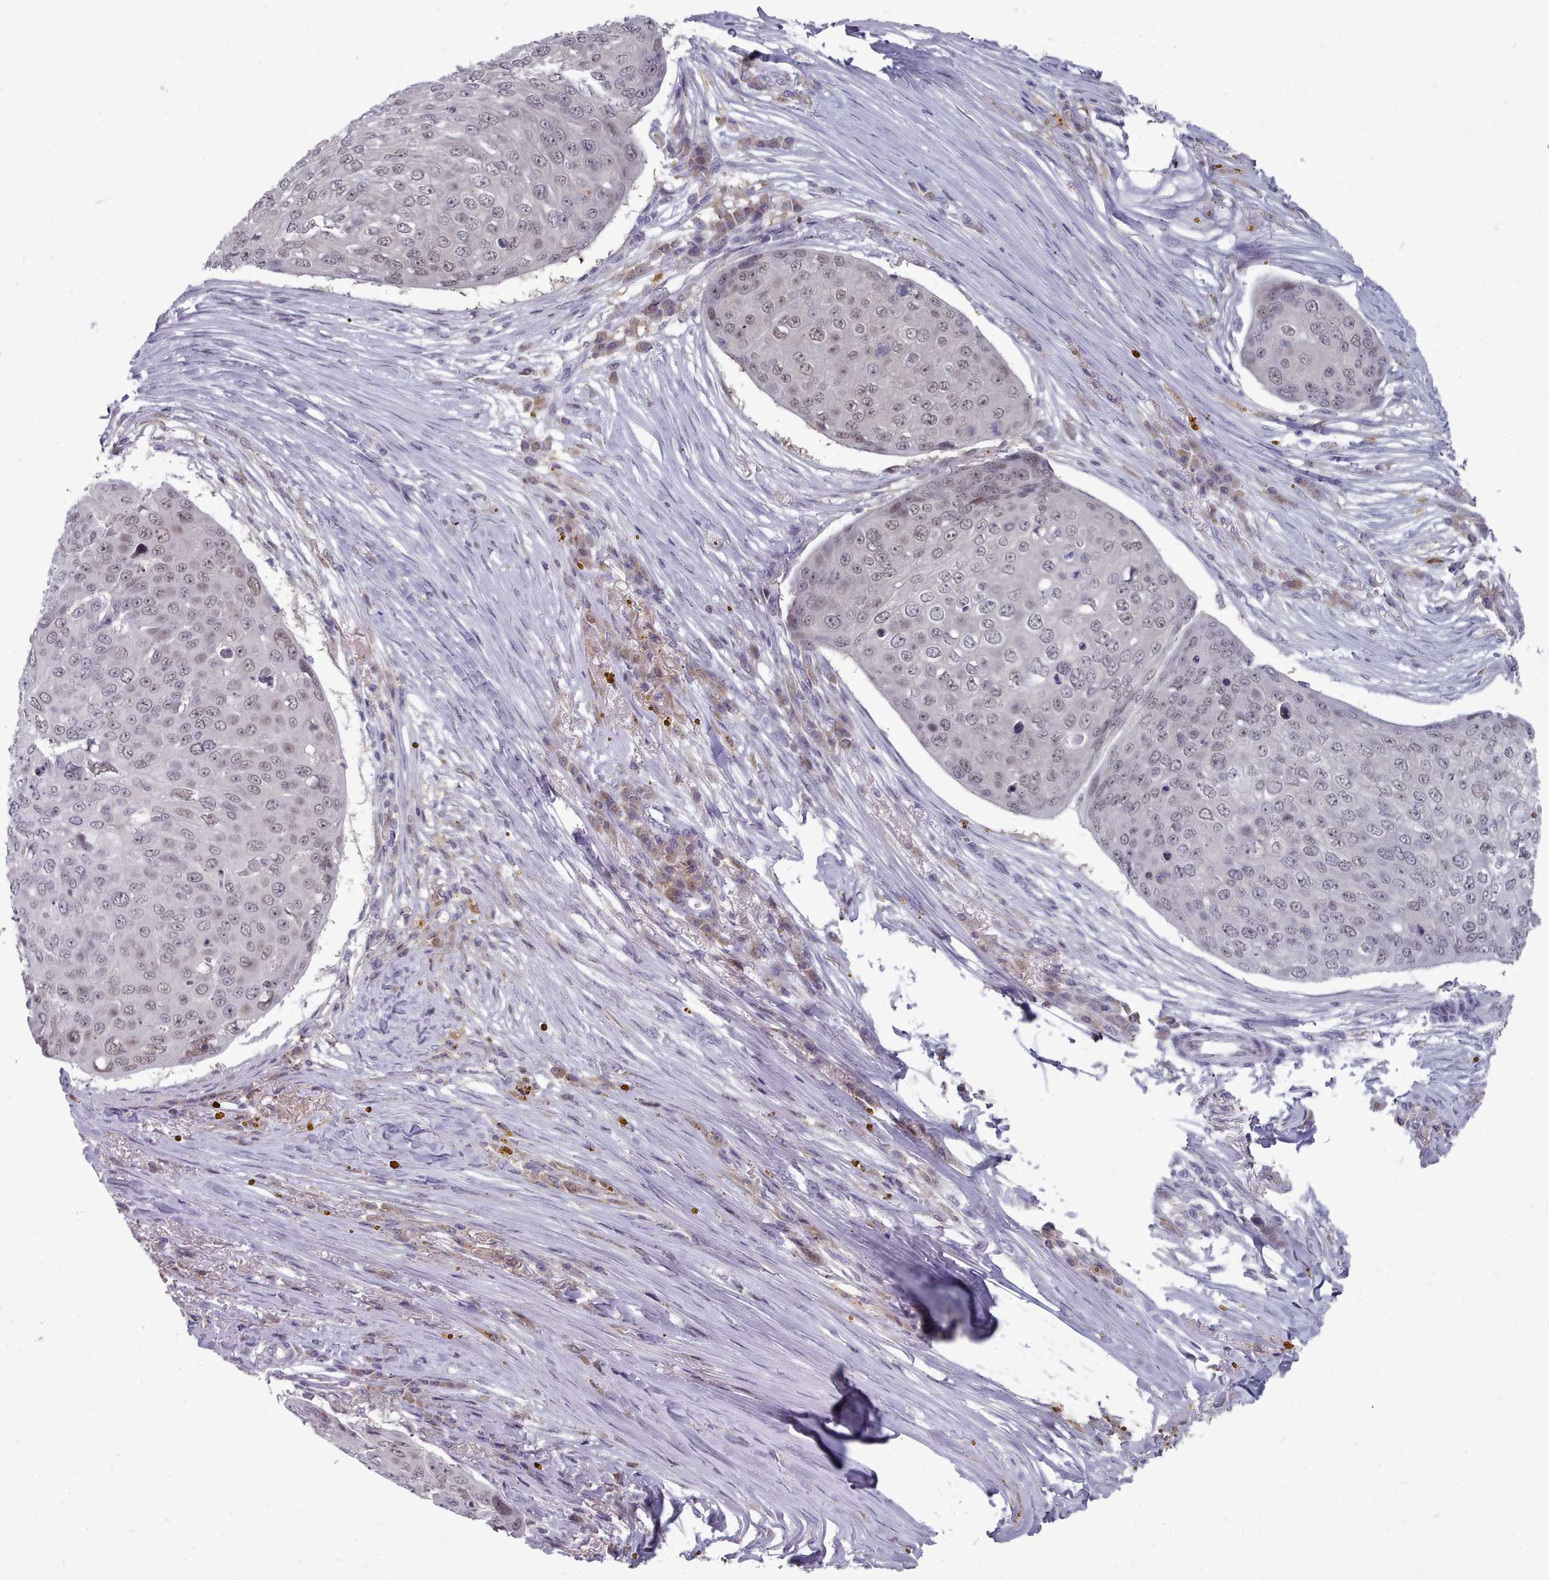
{"staining": {"intensity": "weak", "quantity": "25%-75%", "location": "nuclear"}, "tissue": "skin cancer", "cell_type": "Tumor cells", "image_type": "cancer", "snomed": [{"axis": "morphology", "description": "Squamous cell carcinoma, NOS"}, {"axis": "topography", "description": "Skin"}], "caption": "Protein staining displays weak nuclear positivity in approximately 25%-75% of tumor cells in skin cancer (squamous cell carcinoma).", "gene": "GINS1", "patient": {"sex": "male", "age": 71}}